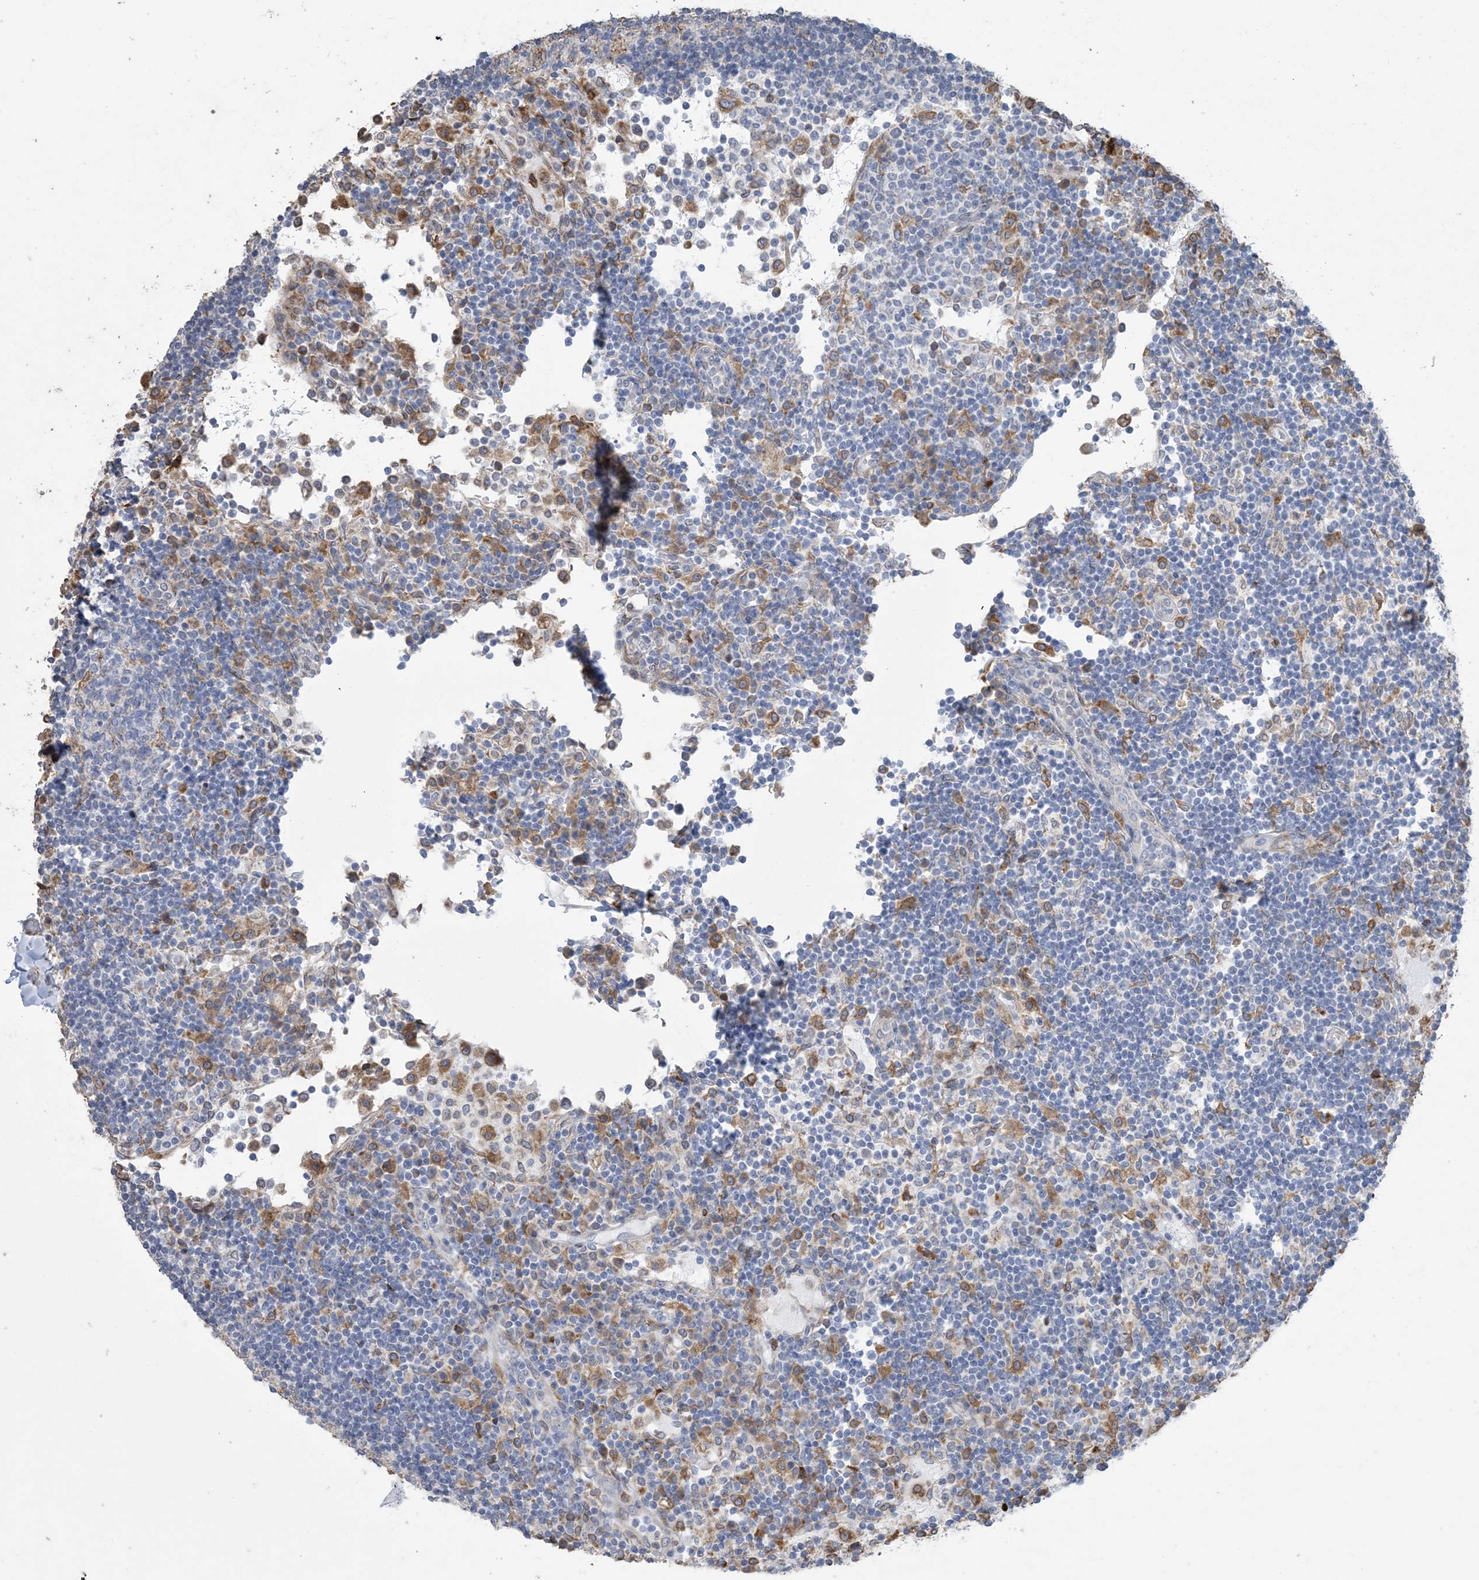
{"staining": {"intensity": "moderate", "quantity": "<25%", "location": "cytoplasmic/membranous"}, "tissue": "lymph node", "cell_type": "Non-germinal center cells", "image_type": "normal", "snomed": [{"axis": "morphology", "description": "Normal tissue, NOS"}, {"axis": "topography", "description": "Lymph node"}], "caption": "Immunohistochemical staining of benign human lymph node displays moderate cytoplasmic/membranous protein staining in approximately <25% of non-germinal center cells. (DAB (3,3'-diaminobenzidine) IHC, brown staining for protein, blue staining for nuclei).", "gene": "SHANK1", "patient": {"sex": "female", "age": 53}}